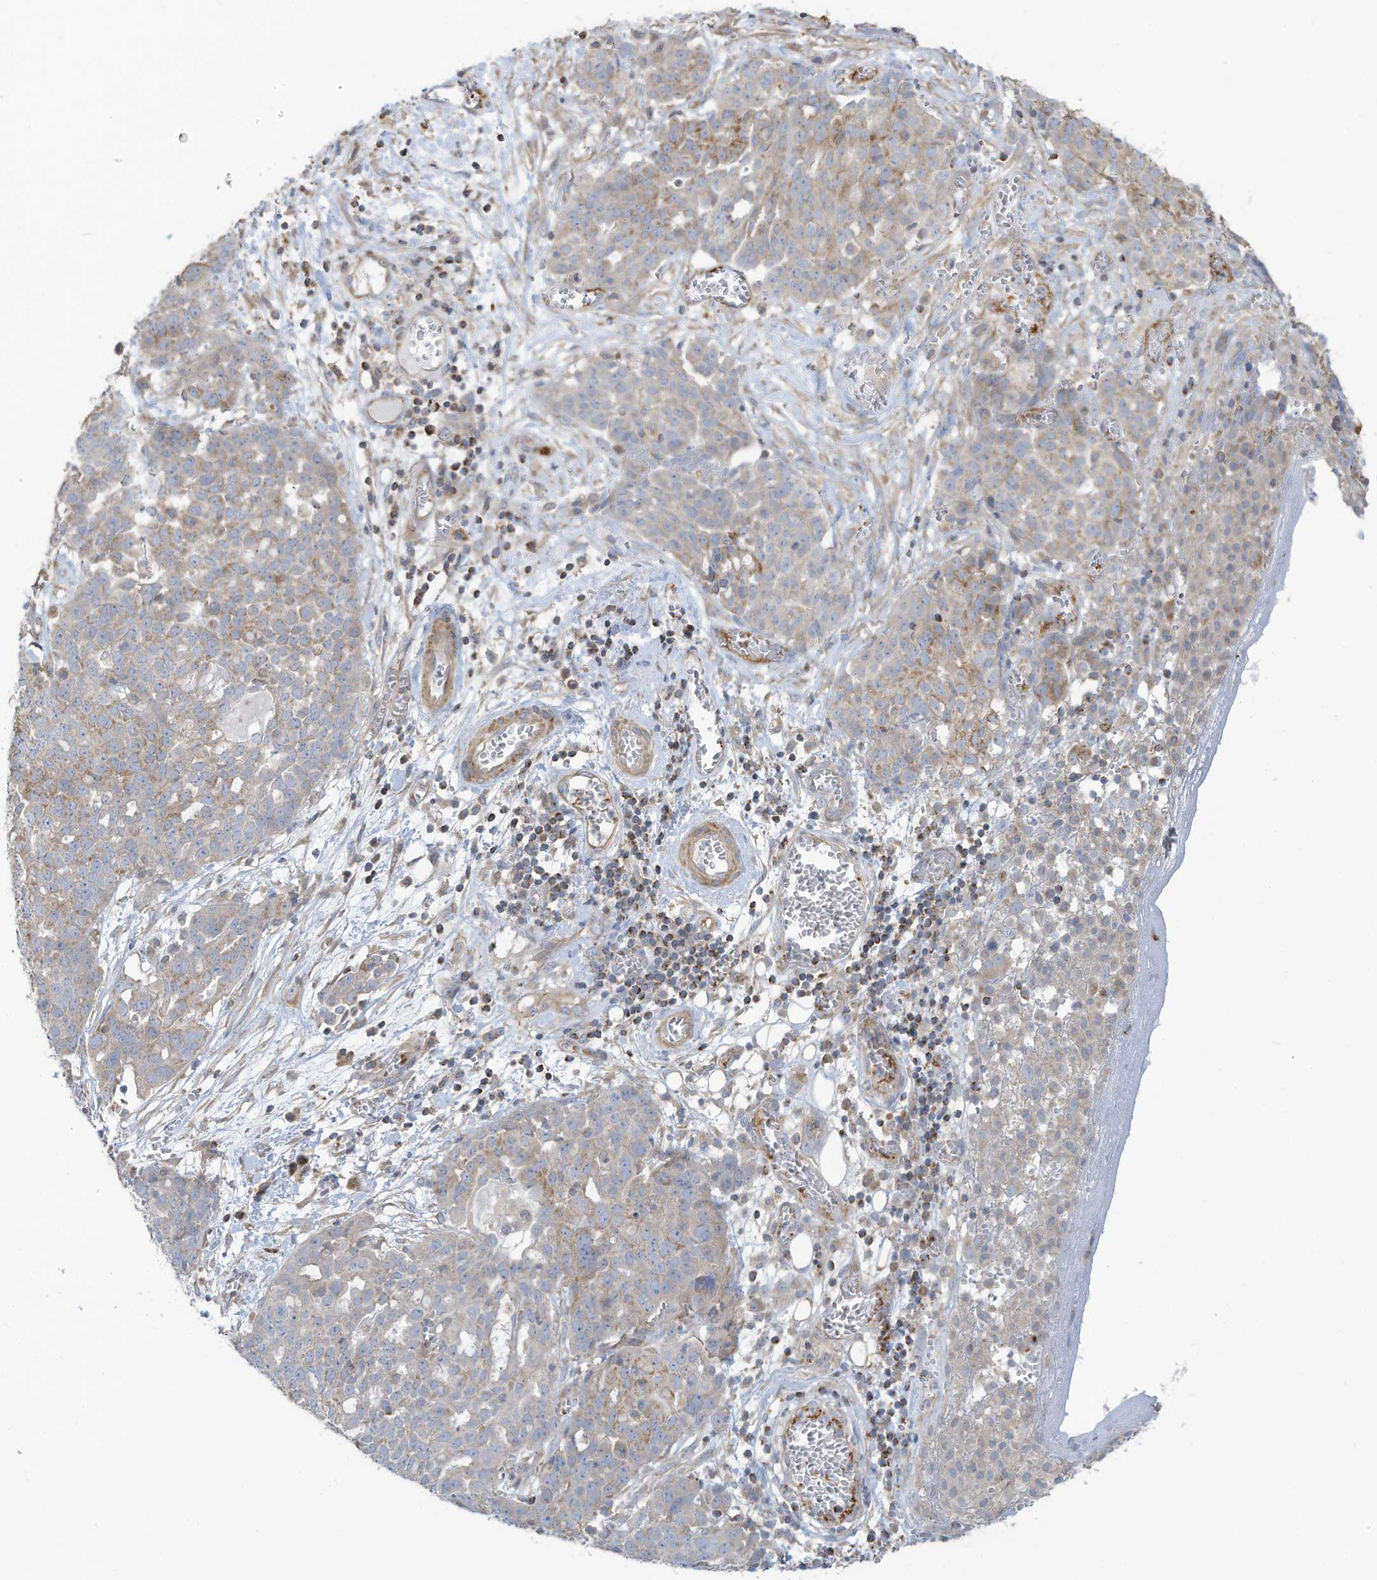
{"staining": {"intensity": "moderate", "quantity": "<25%", "location": "cytoplasmic/membranous"}, "tissue": "ovarian cancer", "cell_type": "Tumor cells", "image_type": "cancer", "snomed": [{"axis": "morphology", "description": "Cystadenocarcinoma, serous, NOS"}, {"axis": "topography", "description": "Soft tissue"}, {"axis": "topography", "description": "Ovary"}], "caption": "Immunohistochemistry (IHC) of ovarian serous cystadenocarcinoma reveals low levels of moderate cytoplasmic/membranous positivity in about <25% of tumor cells.", "gene": "GTPBP2", "patient": {"sex": "female", "age": 57}}